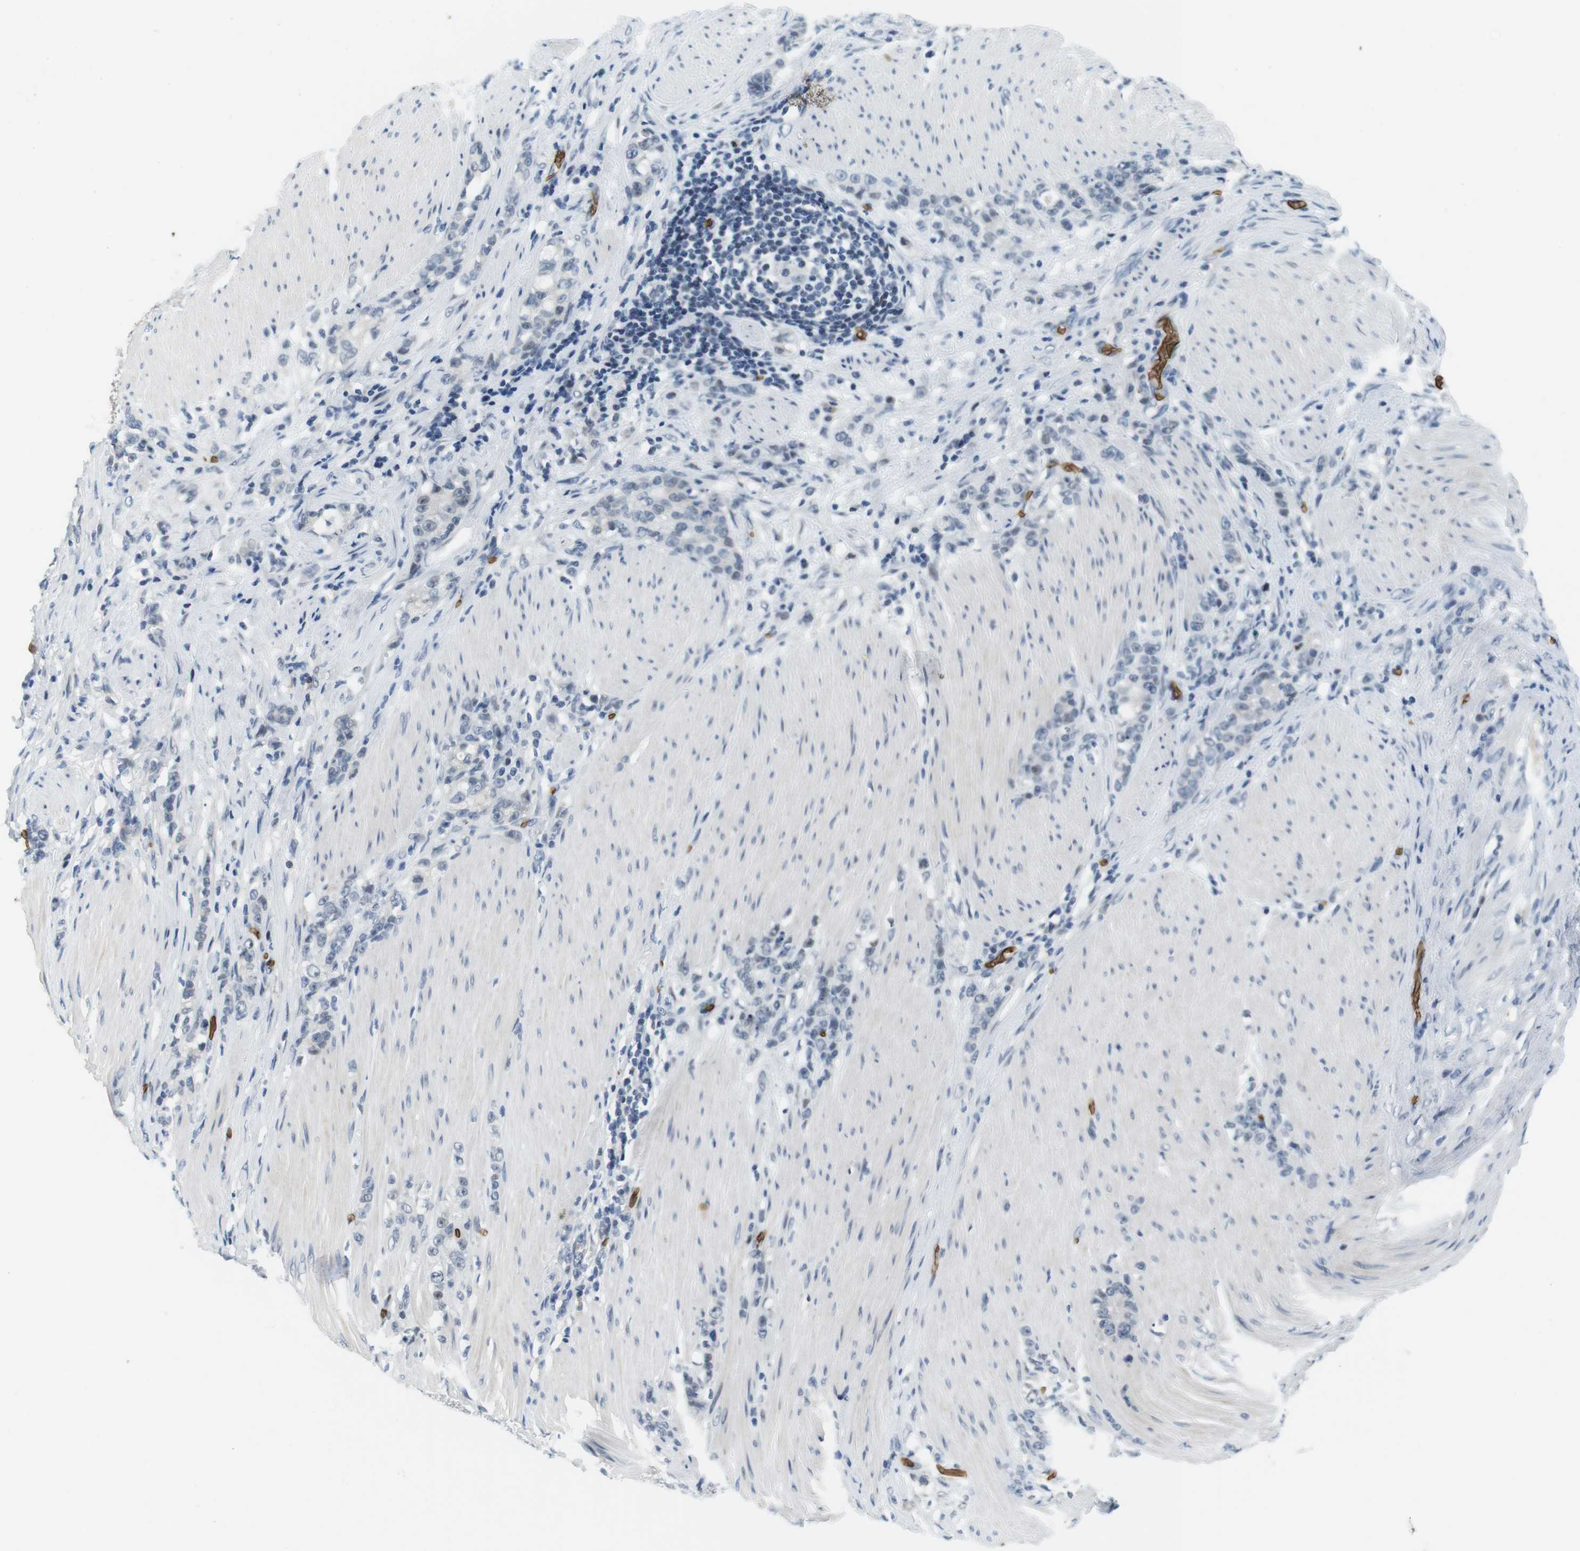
{"staining": {"intensity": "negative", "quantity": "none", "location": "none"}, "tissue": "stomach cancer", "cell_type": "Tumor cells", "image_type": "cancer", "snomed": [{"axis": "morphology", "description": "Adenocarcinoma, NOS"}, {"axis": "topography", "description": "Stomach, lower"}], "caption": "Micrograph shows no significant protein expression in tumor cells of stomach cancer.", "gene": "SLC4A1", "patient": {"sex": "male", "age": 88}}